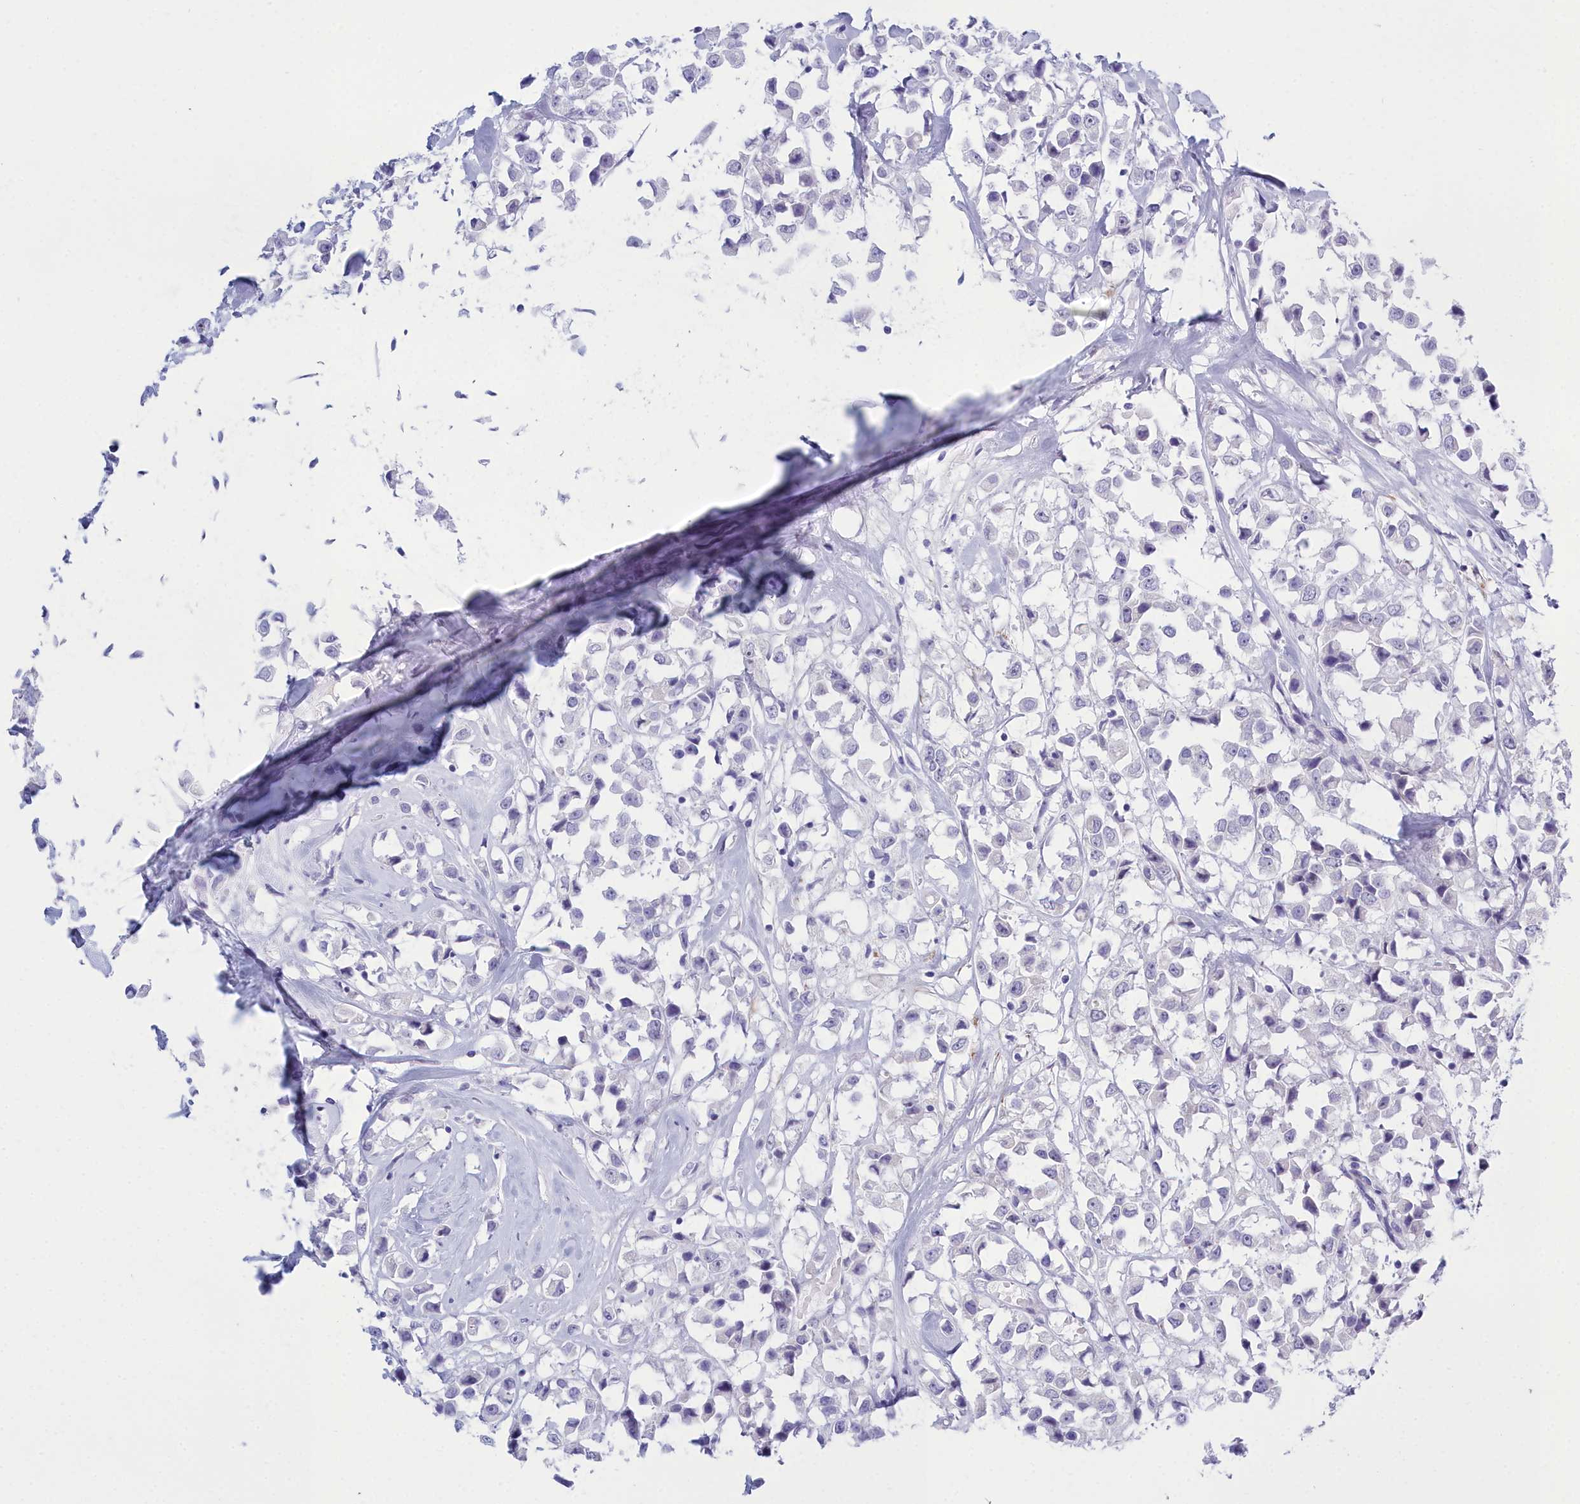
{"staining": {"intensity": "negative", "quantity": "none", "location": "none"}, "tissue": "breast cancer", "cell_type": "Tumor cells", "image_type": "cancer", "snomed": [{"axis": "morphology", "description": "Duct carcinoma"}, {"axis": "topography", "description": "Breast"}], "caption": "This is an IHC histopathology image of human breast cancer (intraductal carcinoma). There is no staining in tumor cells.", "gene": "TMEM97", "patient": {"sex": "female", "age": 61}}